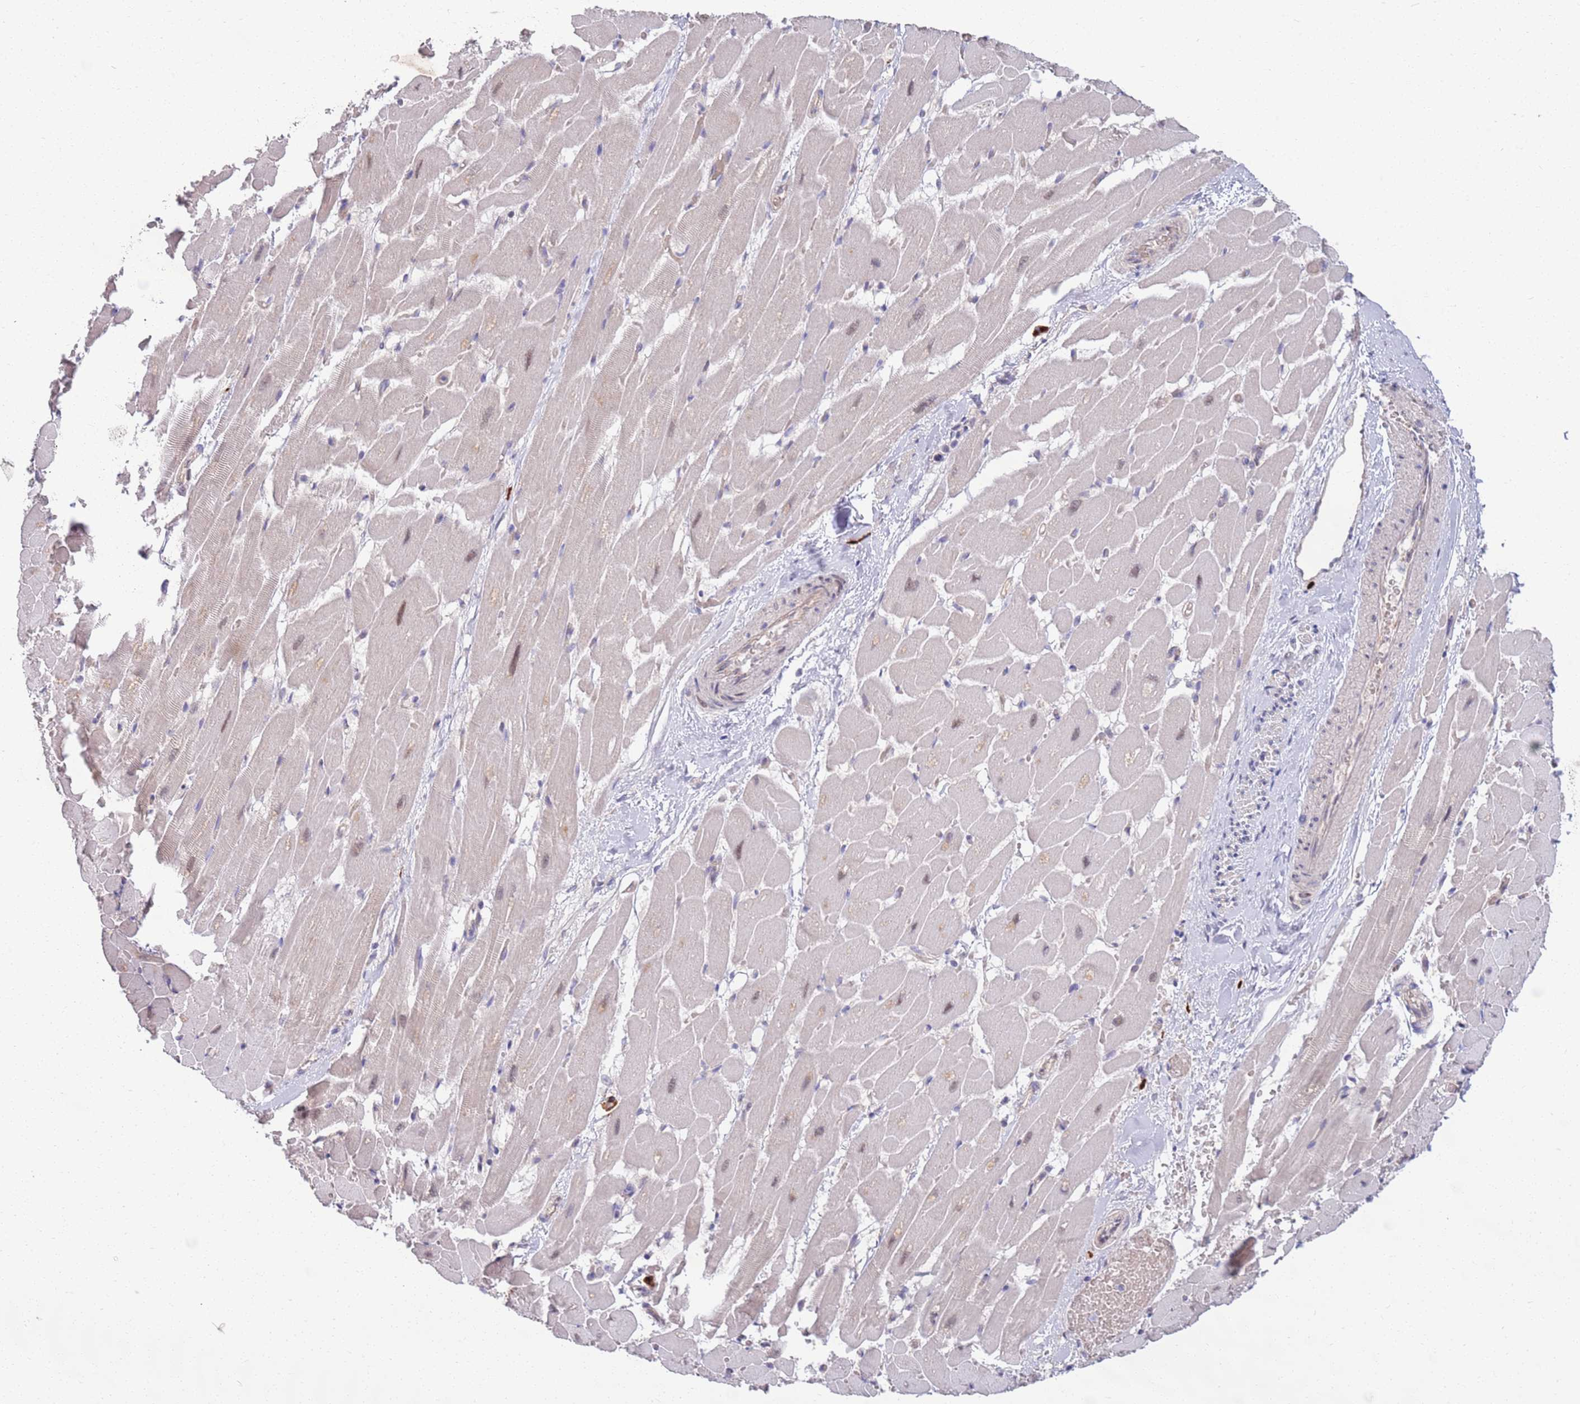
{"staining": {"intensity": "weak", "quantity": "<25%", "location": "nuclear"}, "tissue": "heart muscle", "cell_type": "Cardiomyocytes", "image_type": "normal", "snomed": [{"axis": "morphology", "description": "Normal tissue, NOS"}, {"axis": "topography", "description": "Heart"}], "caption": "A micrograph of heart muscle stained for a protein exhibits no brown staining in cardiomyocytes. (IHC, brightfield microscopy, high magnification).", "gene": "MARVELD2", "patient": {"sex": "male", "age": 37}}